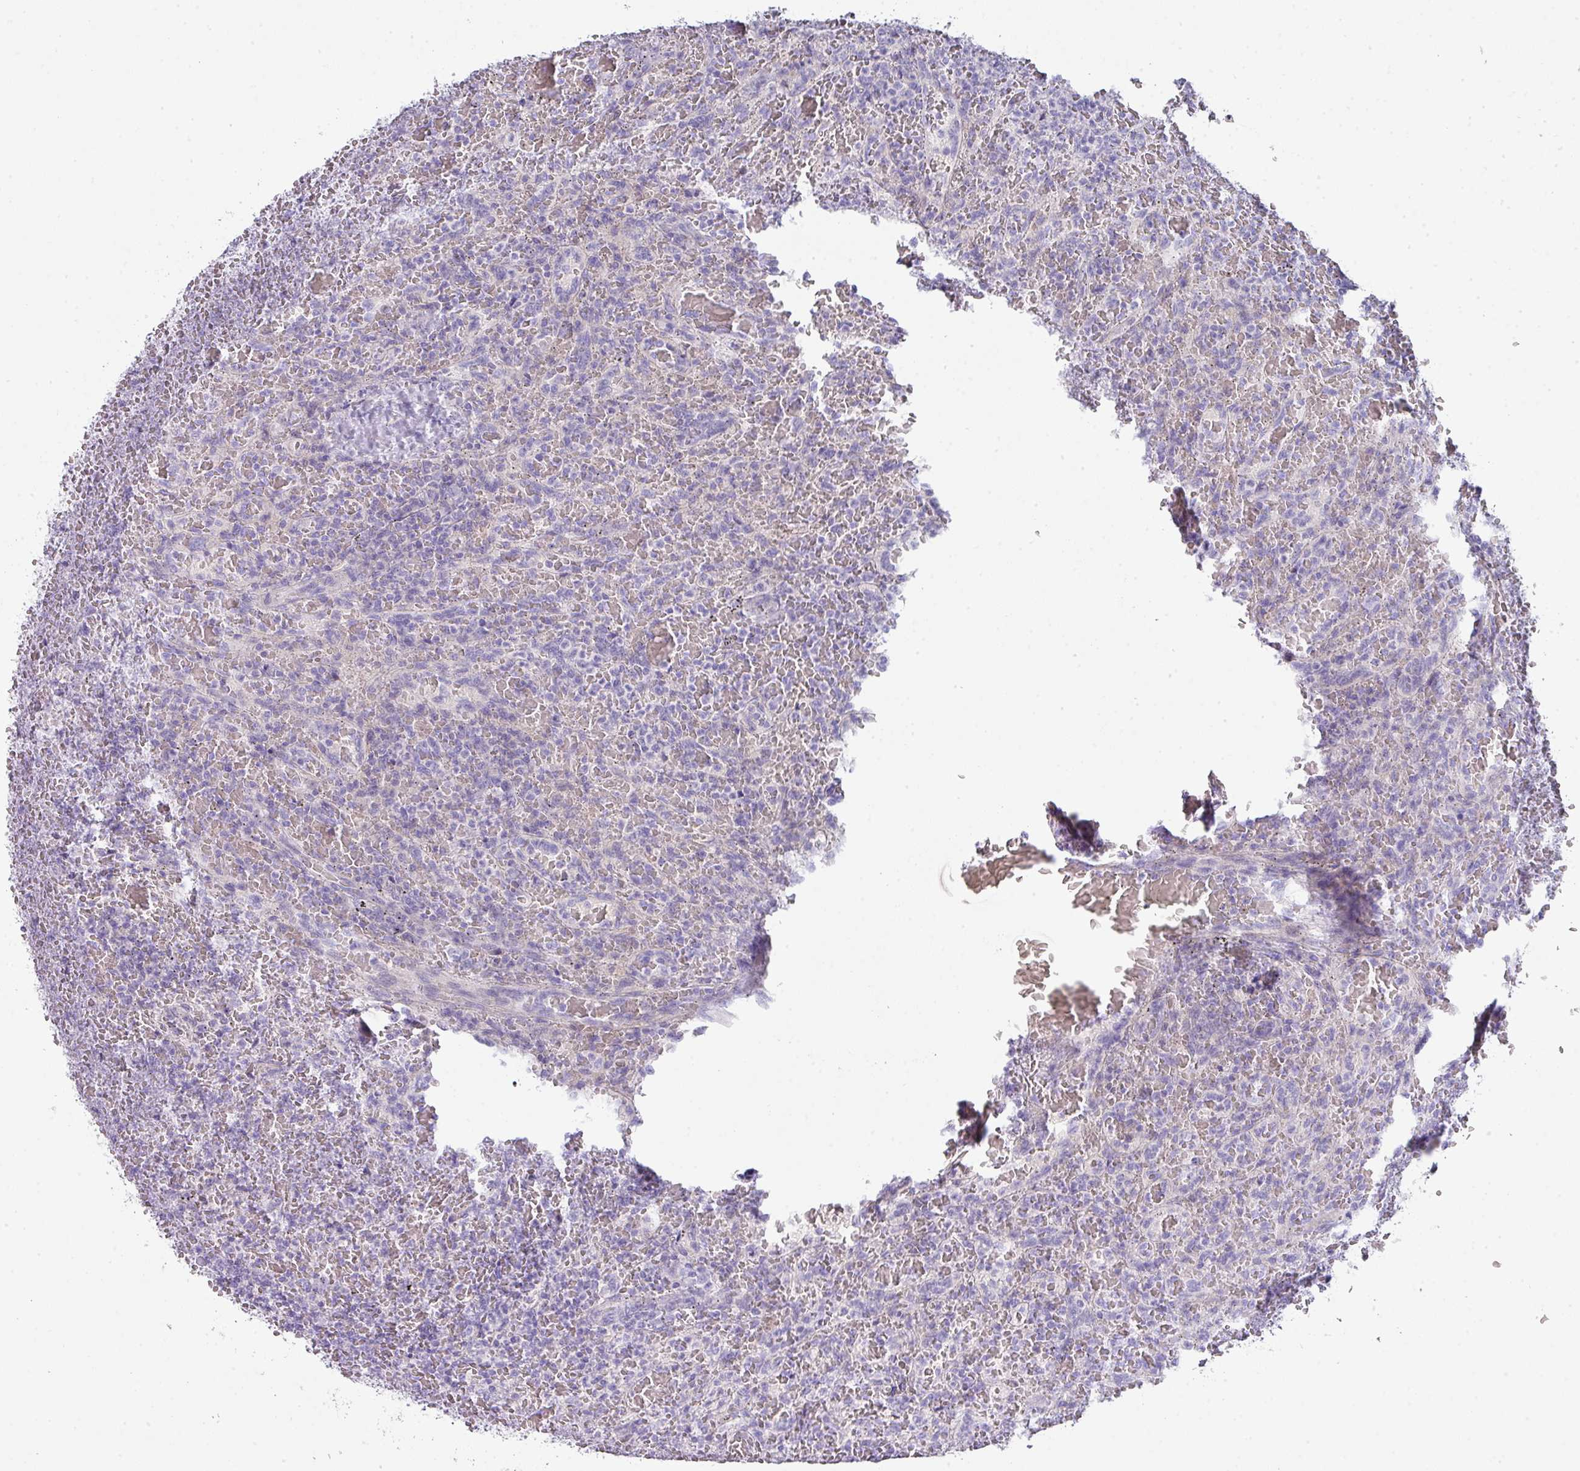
{"staining": {"intensity": "negative", "quantity": "none", "location": "none"}, "tissue": "lymphoma", "cell_type": "Tumor cells", "image_type": "cancer", "snomed": [{"axis": "morphology", "description": "Malignant lymphoma, non-Hodgkin's type, Low grade"}, {"axis": "topography", "description": "Spleen"}], "caption": "The immunohistochemistry micrograph has no significant staining in tumor cells of low-grade malignant lymphoma, non-Hodgkin's type tissue.", "gene": "GLI4", "patient": {"sex": "female", "age": 64}}